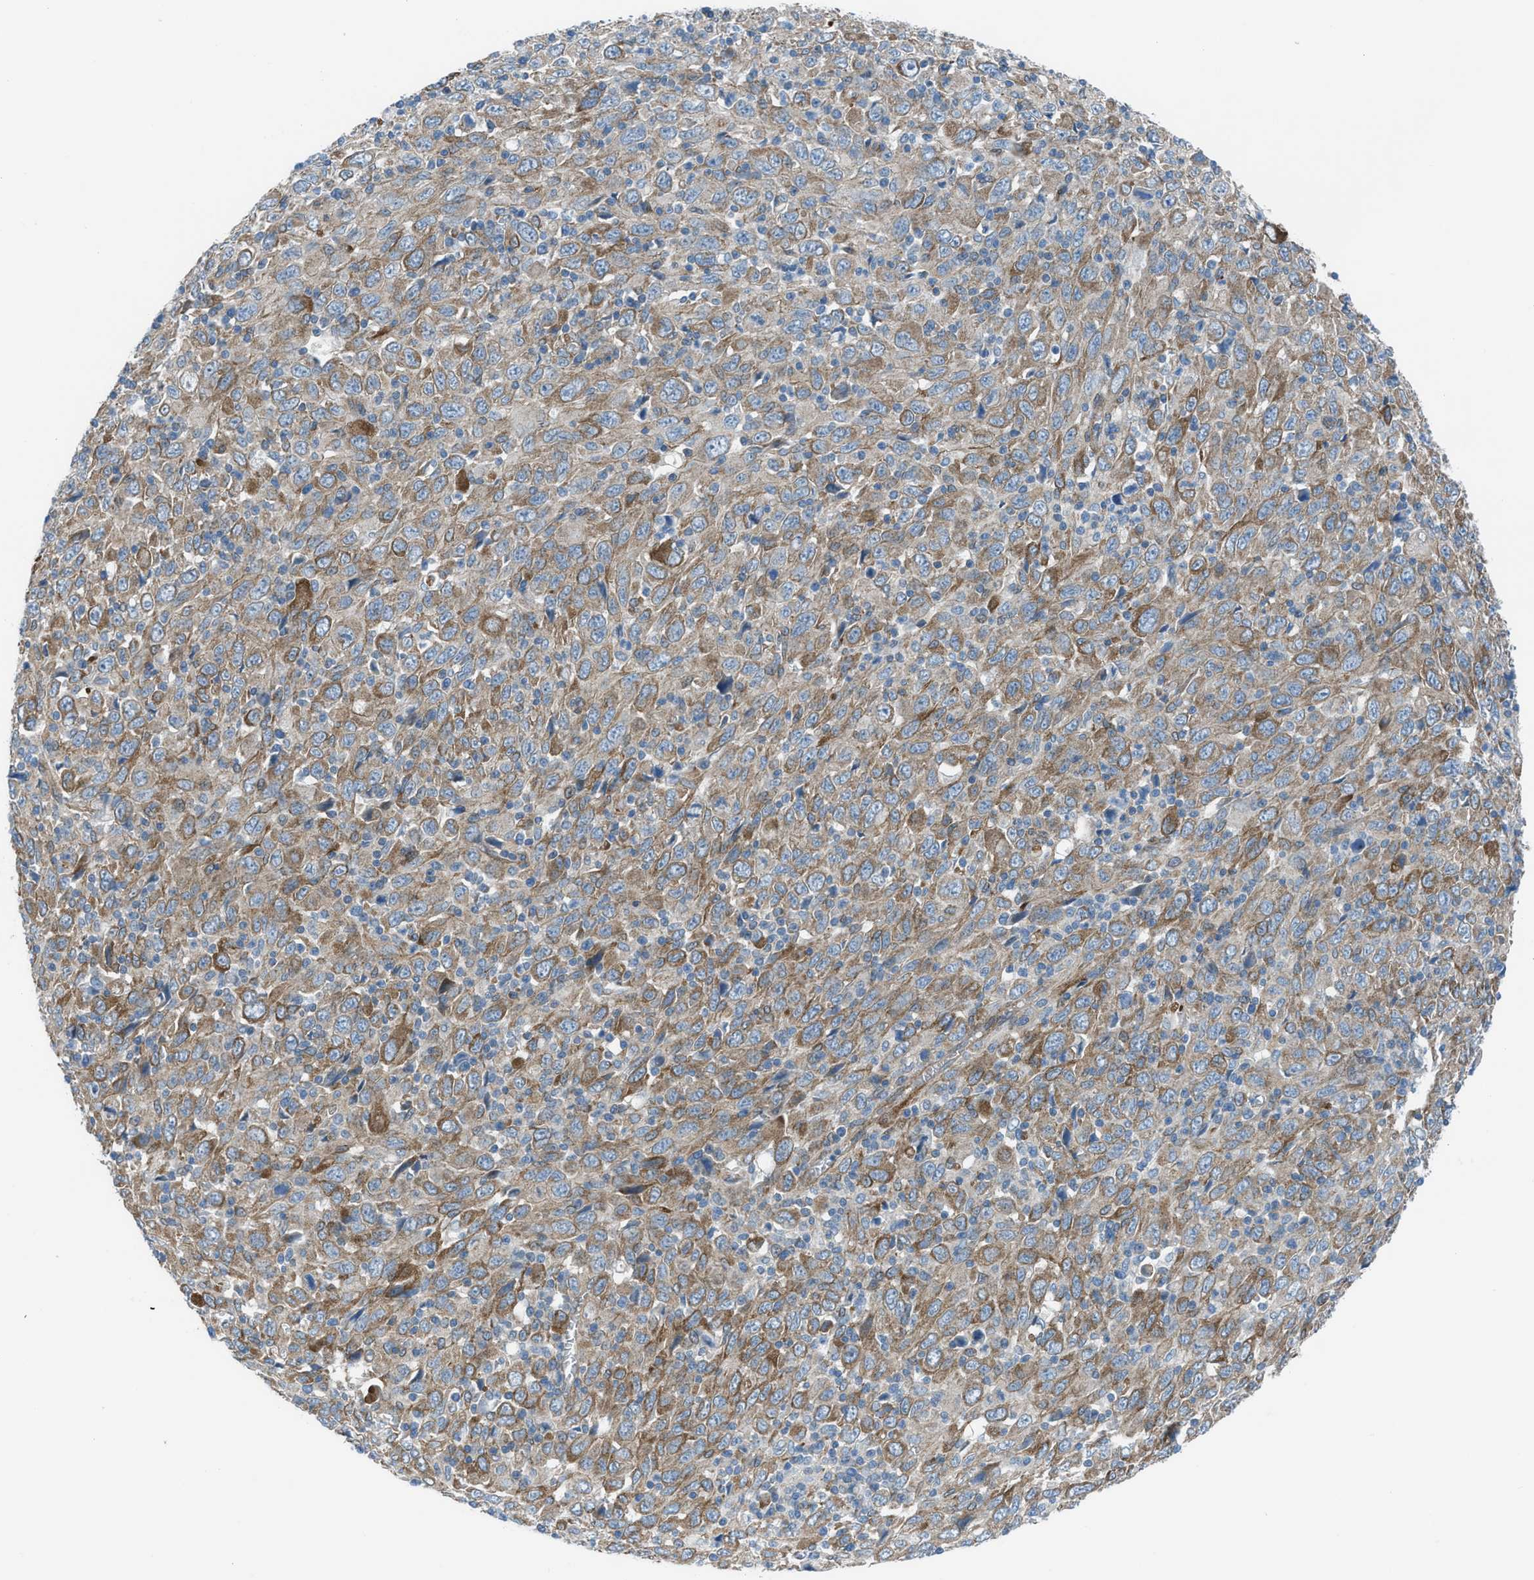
{"staining": {"intensity": "moderate", "quantity": ">75%", "location": "cytoplasmic/membranous"}, "tissue": "melanoma", "cell_type": "Tumor cells", "image_type": "cancer", "snomed": [{"axis": "morphology", "description": "Malignant melanoma, Metastatic site"}, {"axis": "topography", "description": "Skin"}], "caption": "Immunohistochemical staining of malignant melanoma (metastatic site) reveals medium levels of moderate cytoplasmic/membranous protein expression in approximately >75% of tumor cells. (IHC, brightfield microscopy, high magnification).", "gene": "PRKN", "patient": {"sex": "female", "age": 56}}